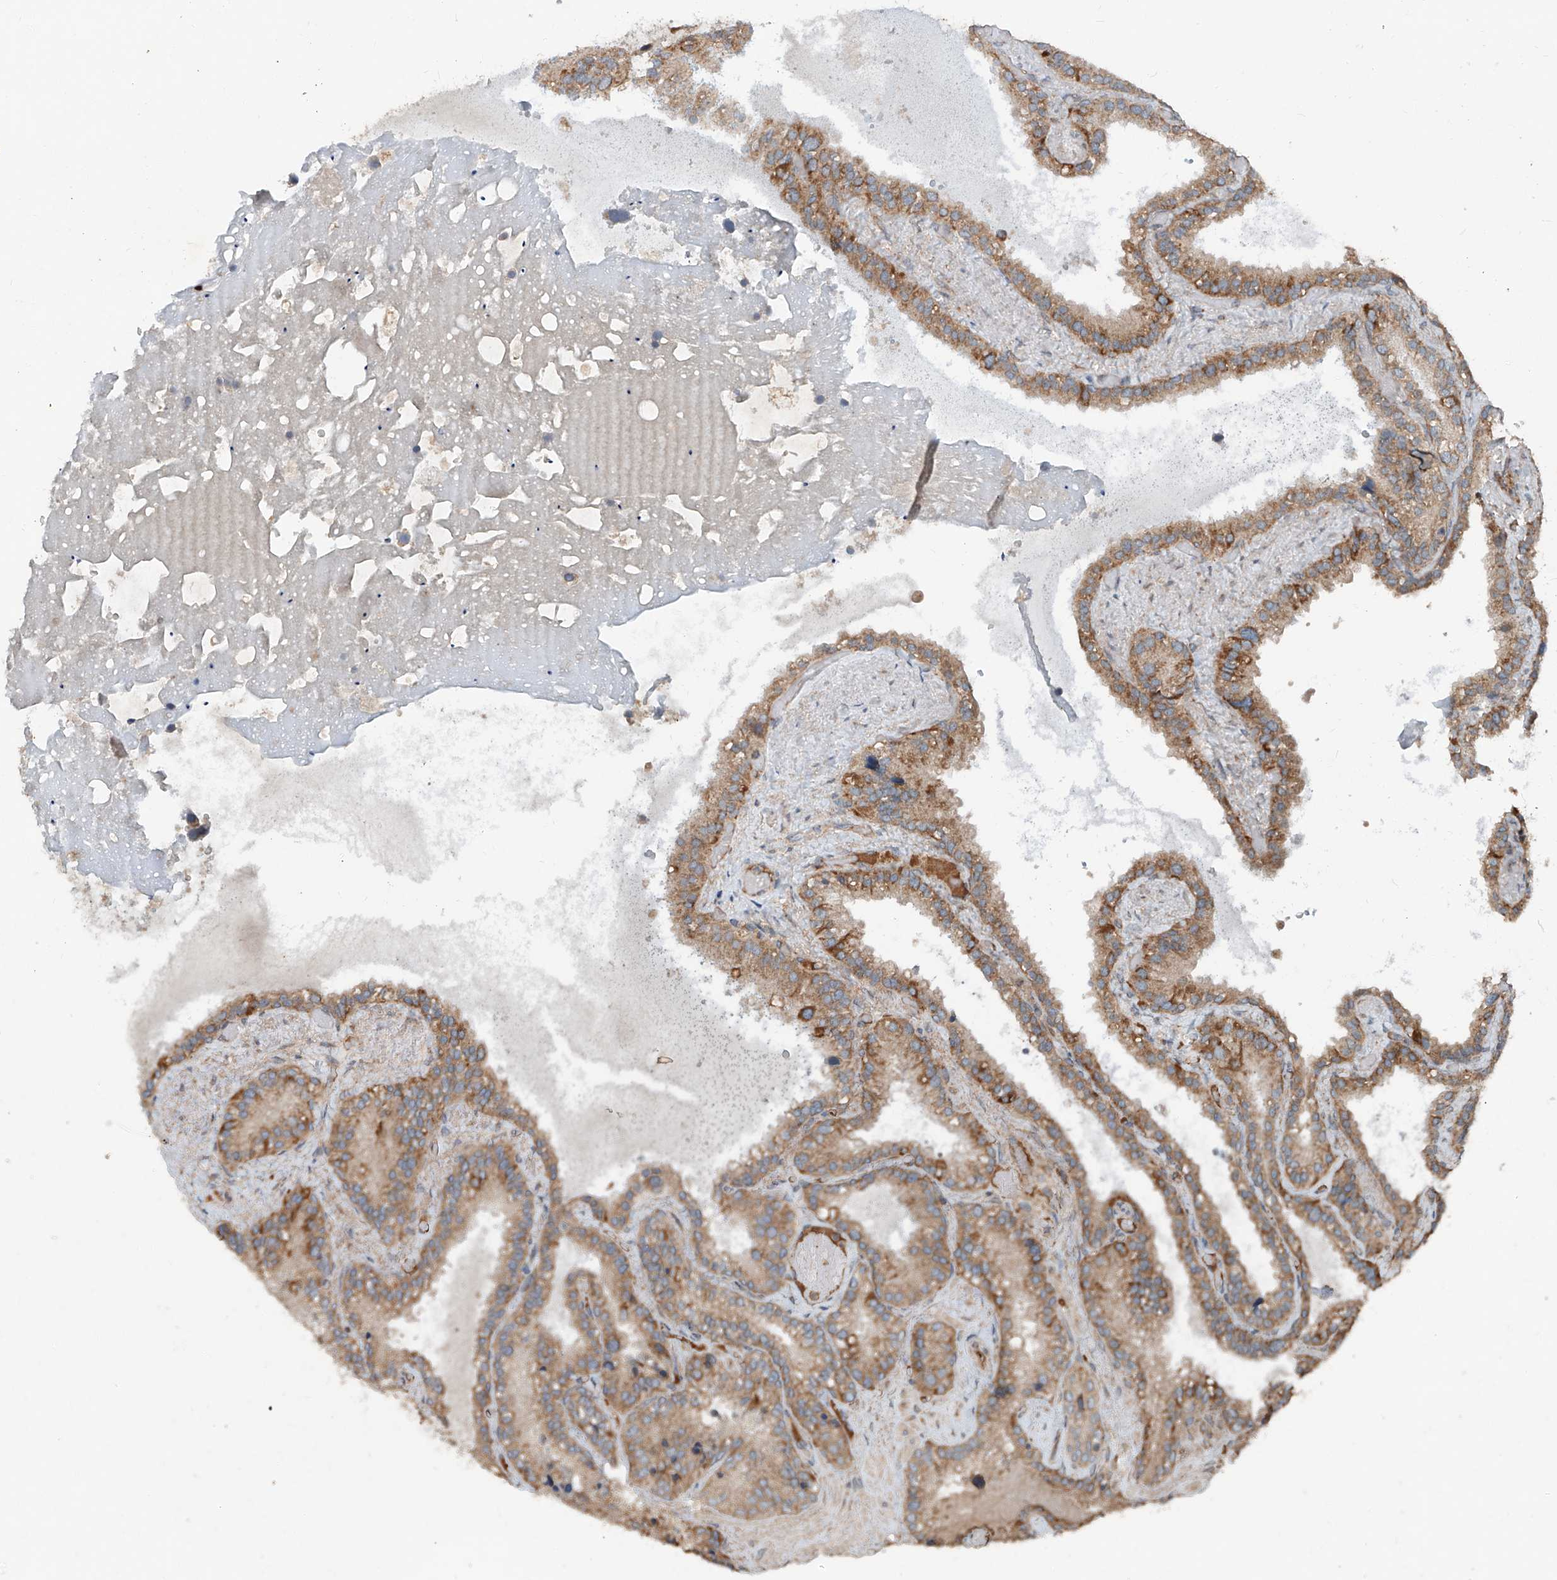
{"staining": {"intensity": "moderate", "quantity": ">75%", "location": "cytoplasmic/membranous"}, "tissue": "seminal vesicle", "cell_type": "Glandular cells", "image_type": "normal", "snomed": [{"axis": "morphology", "description": "Normal tissue, NOS"}, {"axis": "topography", "description": "Prostate"}, {"axis": "topography", "description": "Seminal veicle"}], "caption": "Immunohistochemical staining of benign human seminal vesicle demonstrates moderate cytoplasmic/membranous protein expression in approximately >75% of glandular cells.", "gene": "ADAM23", "patient": {"sex": "male", "age": 68}}